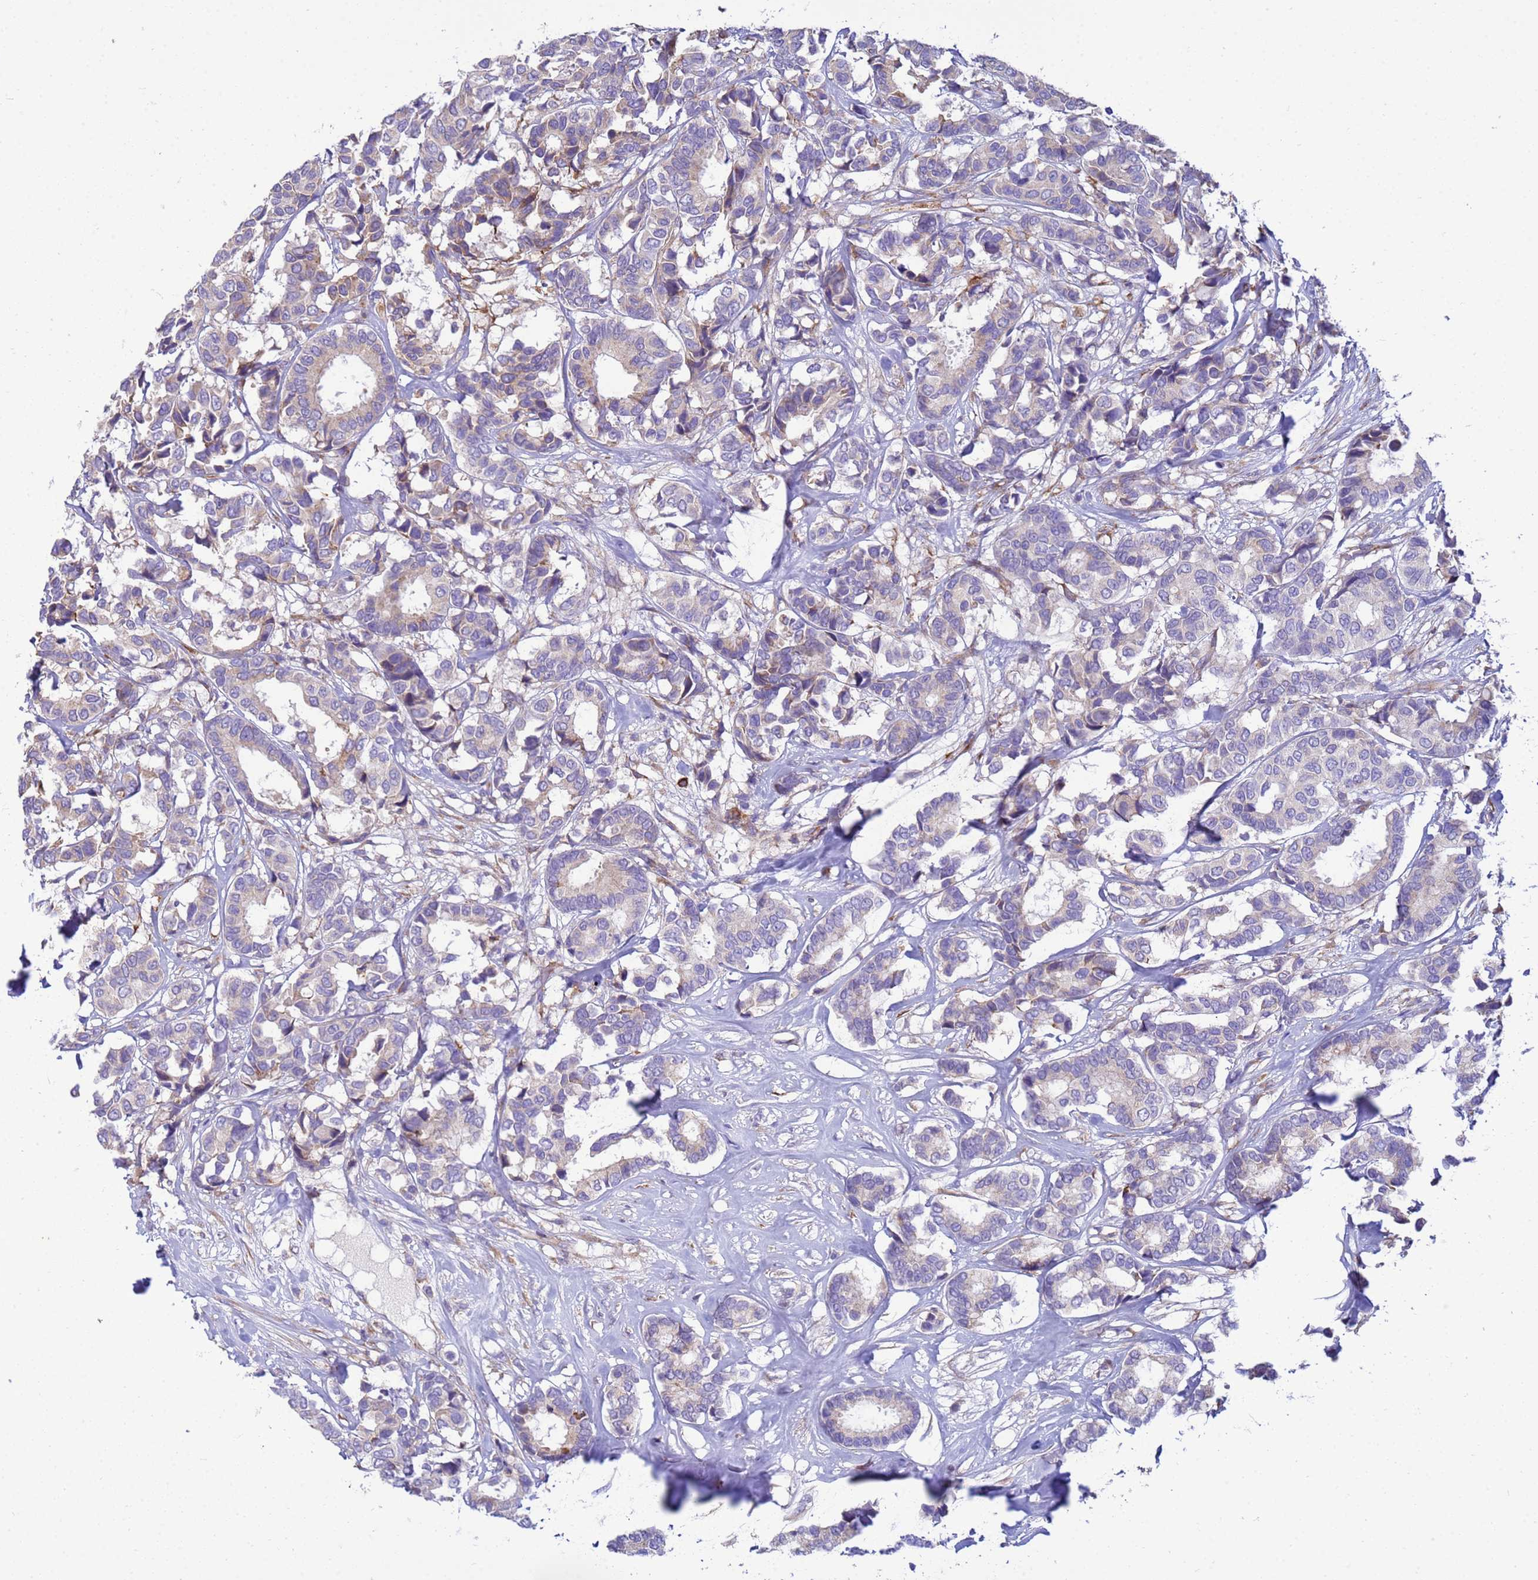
{"staining": {"intensity": "weak", "quantity": "<25%", "location": "cytoplasmic/membranous"}, "tissue": "breast cancer", "cell_type": "Tumor cells", "image_type": "cancer", "snomed": [{"axis": "morphology", "description": "Normal tissue, NOS"}, {"axis": "morphology", "description": "Duct carcinoma"}, {"axis": "topography", "description": "Breast"}], "caption": "This is an immunohistochemistry micrograph of human breast cancer. There is no staining in tumor cells.", "gene": "THAP5", "patient": {"sex": "female", "age": 87}}